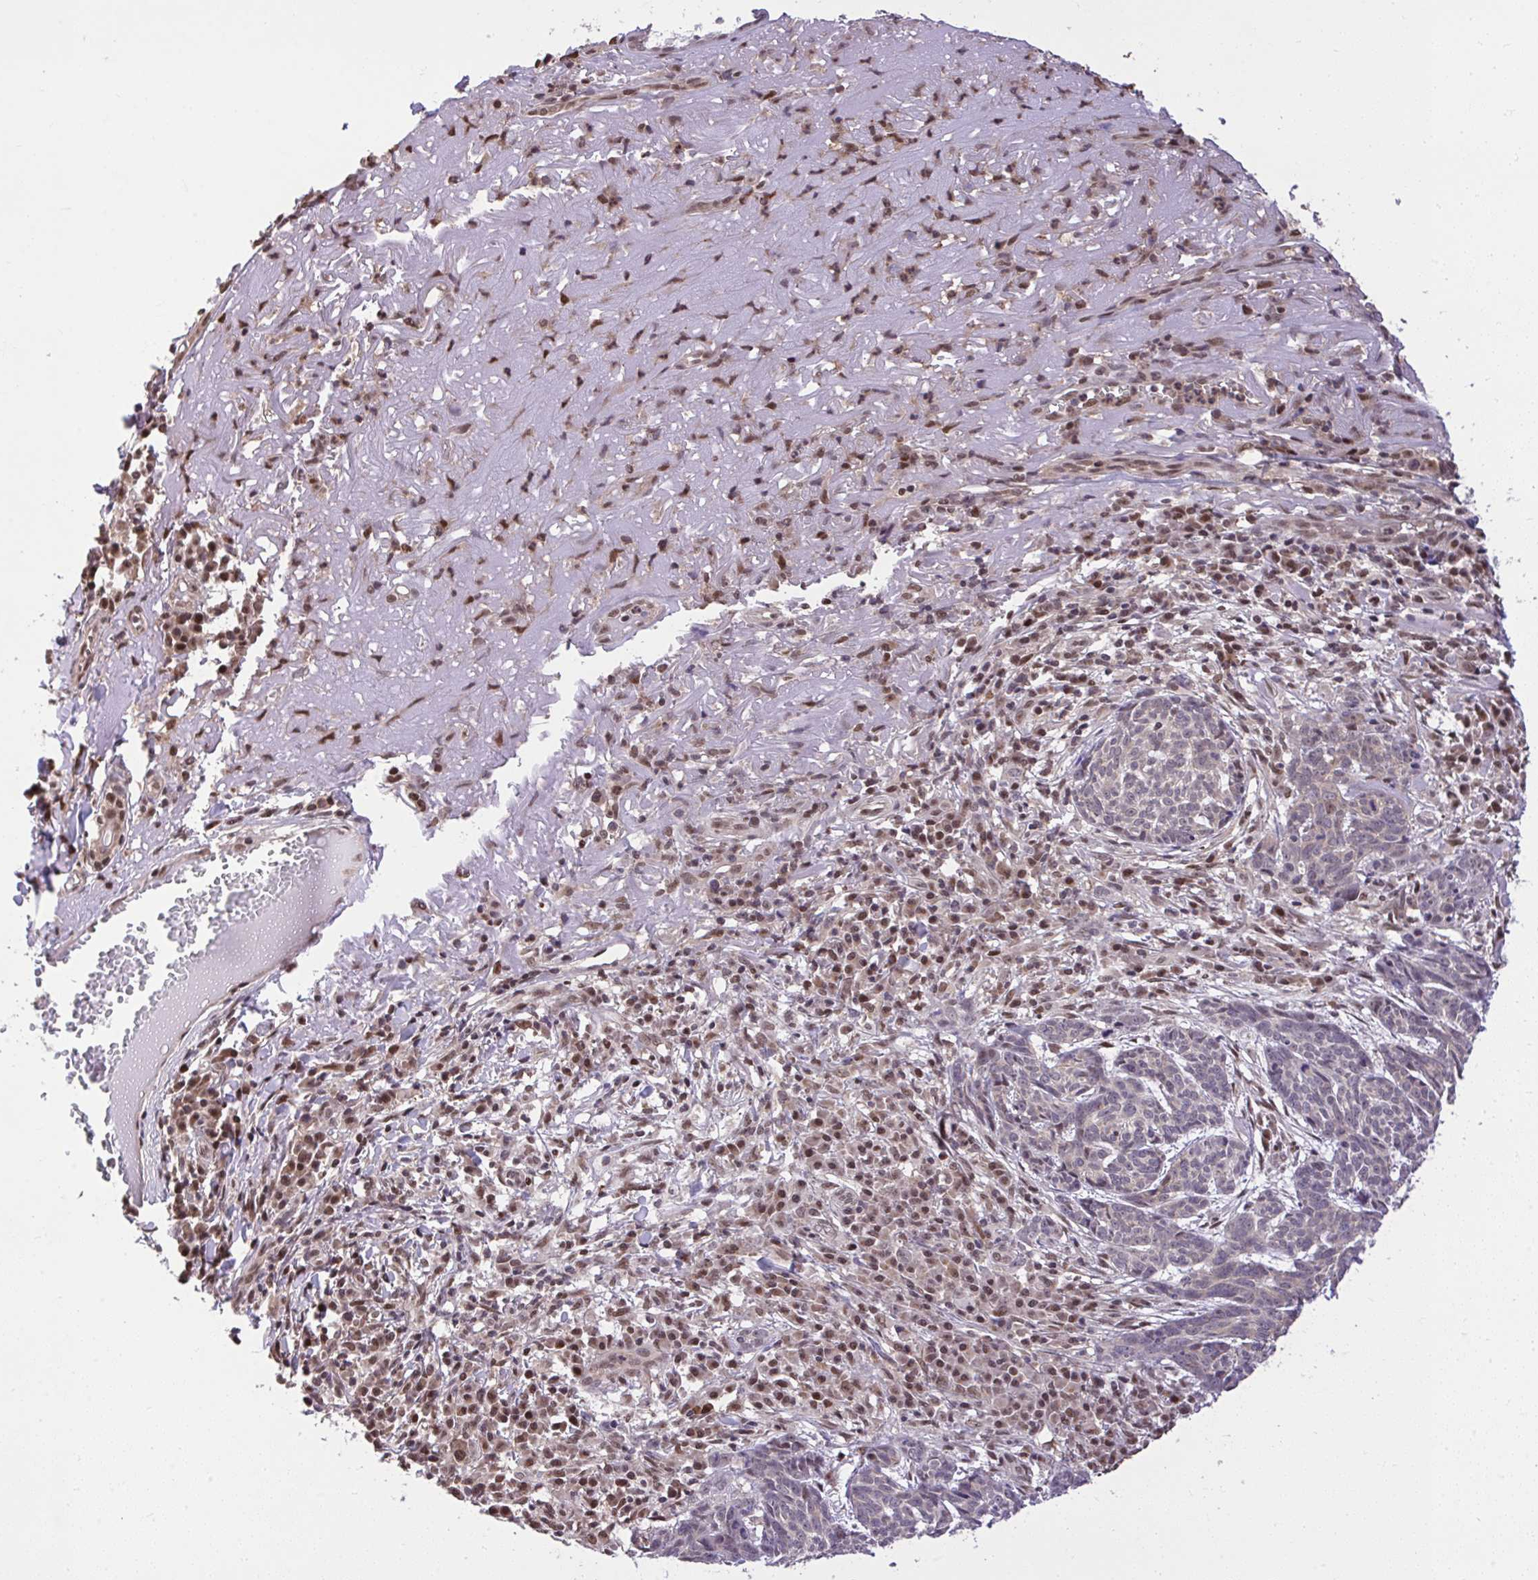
{"staining": {"intensity": "weak", "quantity": "<25%", "location": "cytoplasmic/membranous"}, "tissue": "skin cancer", "cell_type": "Tumor cells", "image_type": "cancer", "snomed": [{"axis": "morphology", "description": "Basal cell carcinoma"}, {"axis": "topography", "description": "Skin"}], "caption": "The image exhibits no significant staining in tumor cells of skin basal cell carcinoma.", "gene": "GLIS3", "patient": {"sex": "female", "age": 93}}